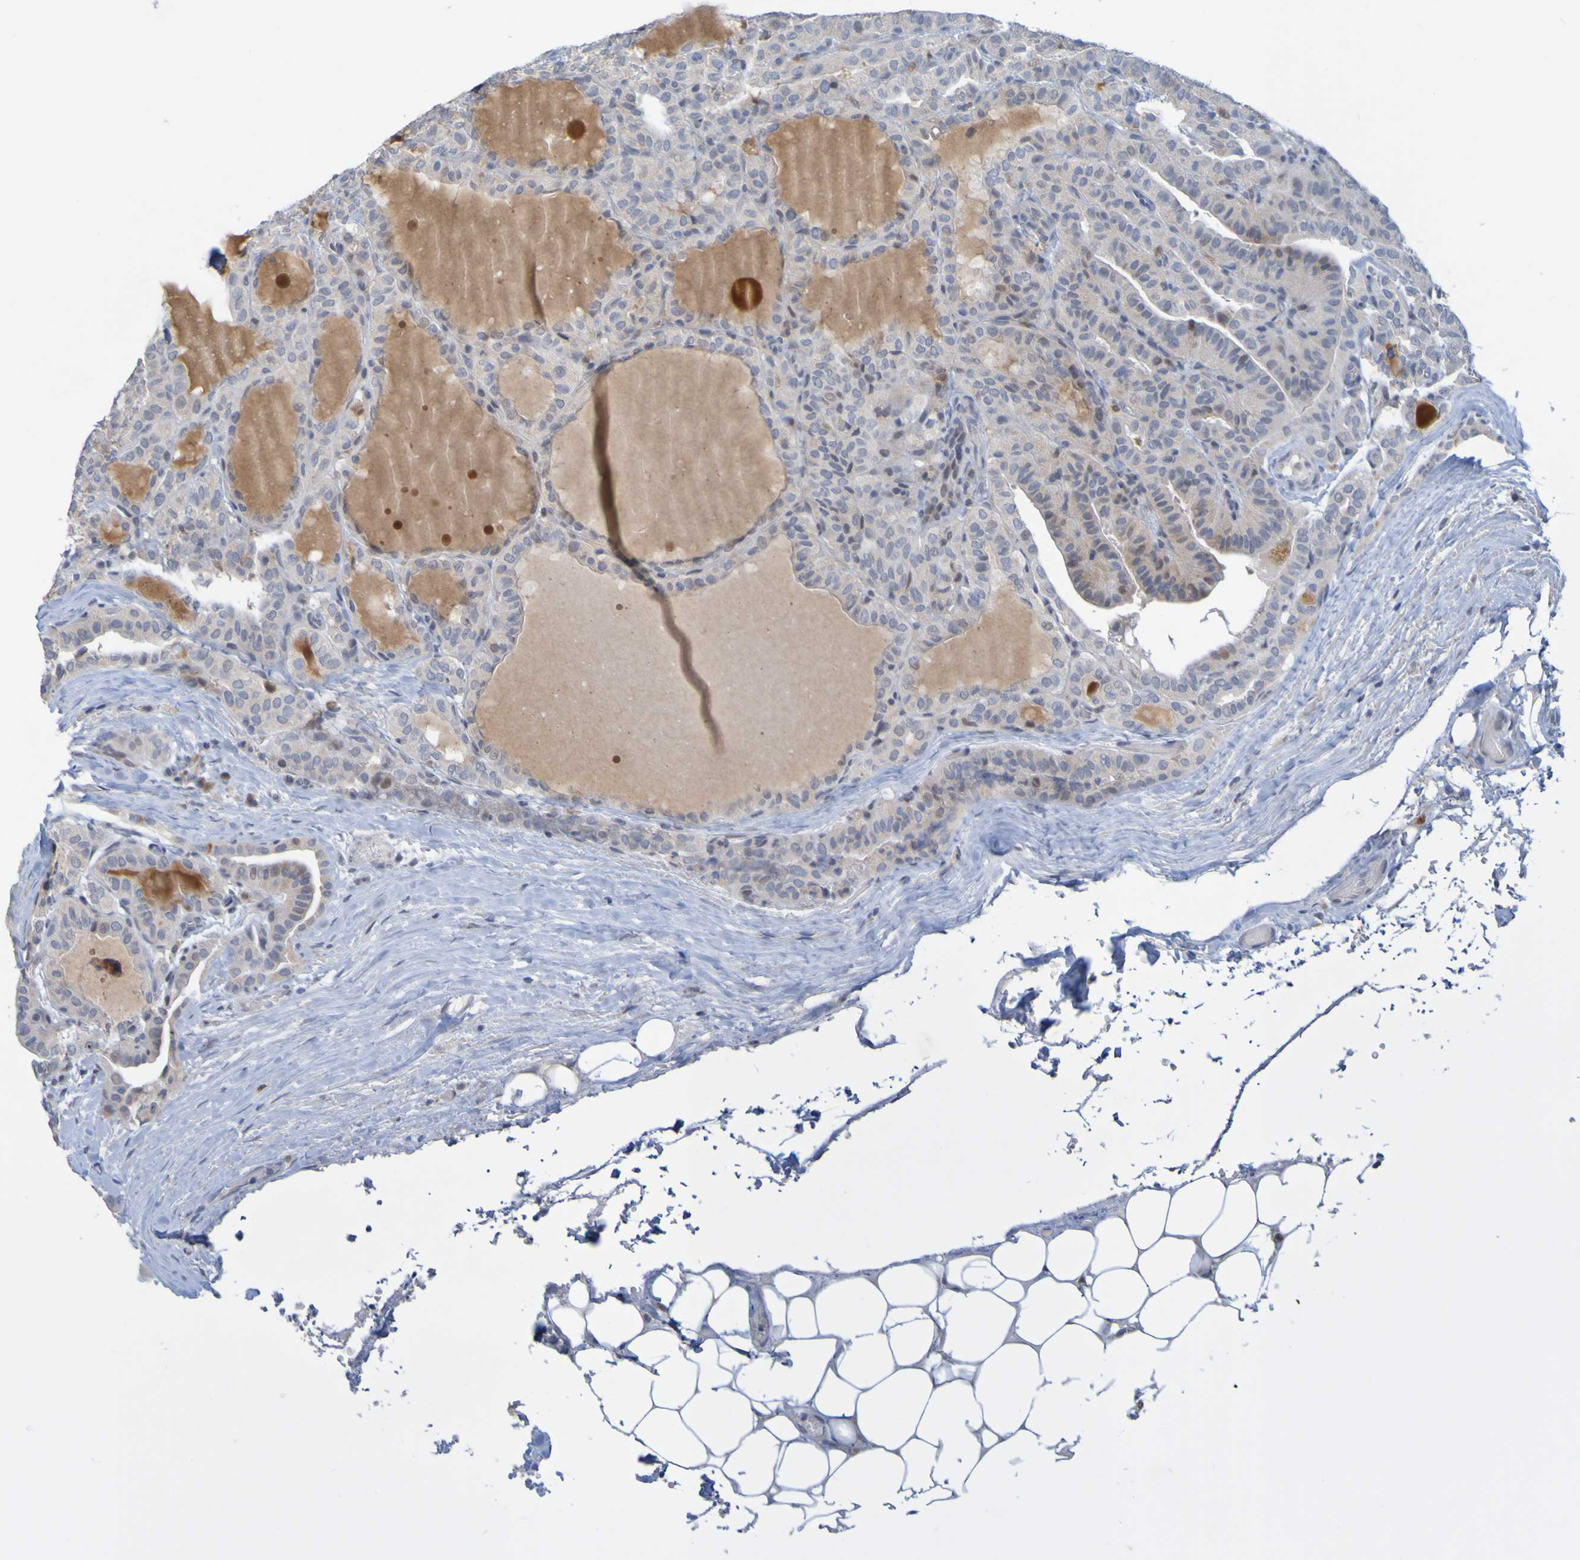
{"staining": {"intensity": "weak", "quantity": "<25%", "location": "cytoplasmic/membranous"}, "tissue": "thyroid cancer", "cell_type": "Tumor cells", "image_type": "cancer", "snomed": [{"axis": "morphology", "description": "Papillary adenocarcinoma, NOS"}, {"axis": "topography", "description": "Thyroid gland"}], "caption": "This is a image of immunohistochemistry (IHC) staining of thyroid cancer, which shows no expression in tumor cells.", "gene": "LILRB5", "patient": {"sex": "male", "age": 77}}